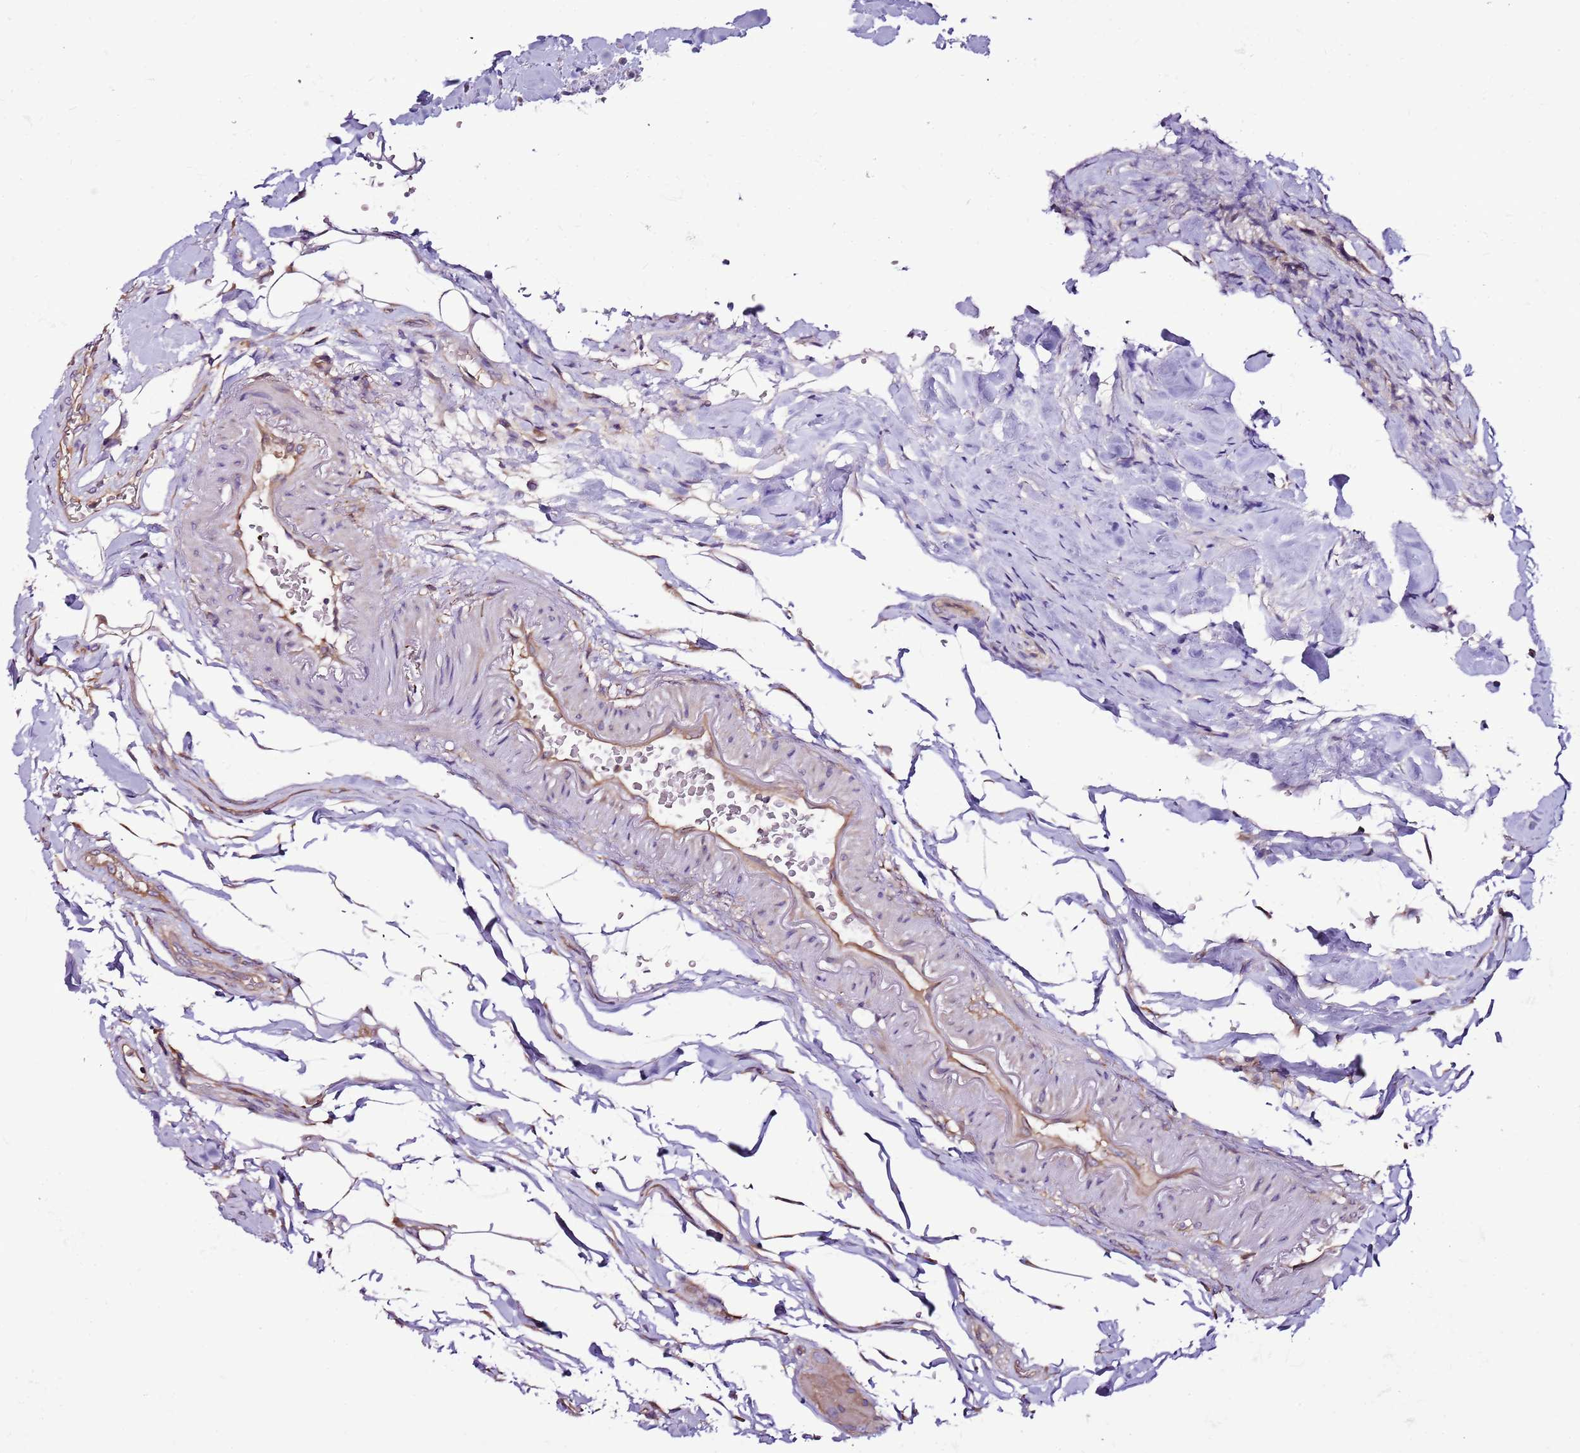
{"staining": {"intensity": "moderate", "quantity": ">75%", "location": "cytoplasmic/membranous"}, "tissue": "colon", "cell_type": "Endothelial cells", "image_type": "normal", "snomed": [{"axis": "morphology", "description": "Normal tissue, NOS"}, {"axis": "topography", "description": "Colon"}], "caption": "Endothelial cells reveal medium levels of moderate cytoplasmic/membranous positivity in about >75% of cells in normal colon. (IHC, brightfield microscopy, high magnification).", "gene": "ATXN2L", "patient": {"sex": "female", "age": 79}}